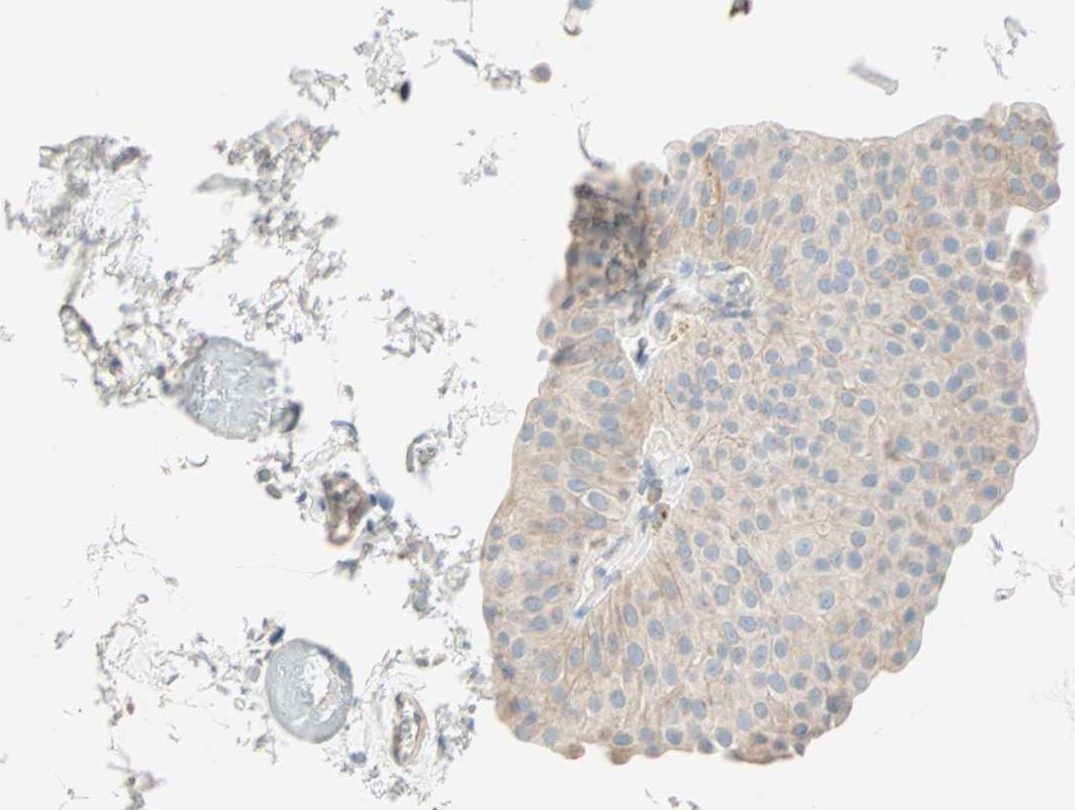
{"staining": {"intensity": "moderate", "quantity": "<25%", "location": "cytoplasmic/membranous"}, "tissue": "urothelial cancer", "cell_type": "Tumor cells", "image_type": "cancer", "snomed": [{"axis": "morphology", "description": "Urothelial carcinoma, Low grade"}, {"axis": "topography", "description": "Urinary bladder"}], "caption": "Immunohistochemical staining of urothelial carcinoma (low-grade) displays moderate cytoplasmic/membranous protein staining in about <25% of tumor cells.", "gene": "SULT1C2", "patient": {"sex": "female", "age": 60}}